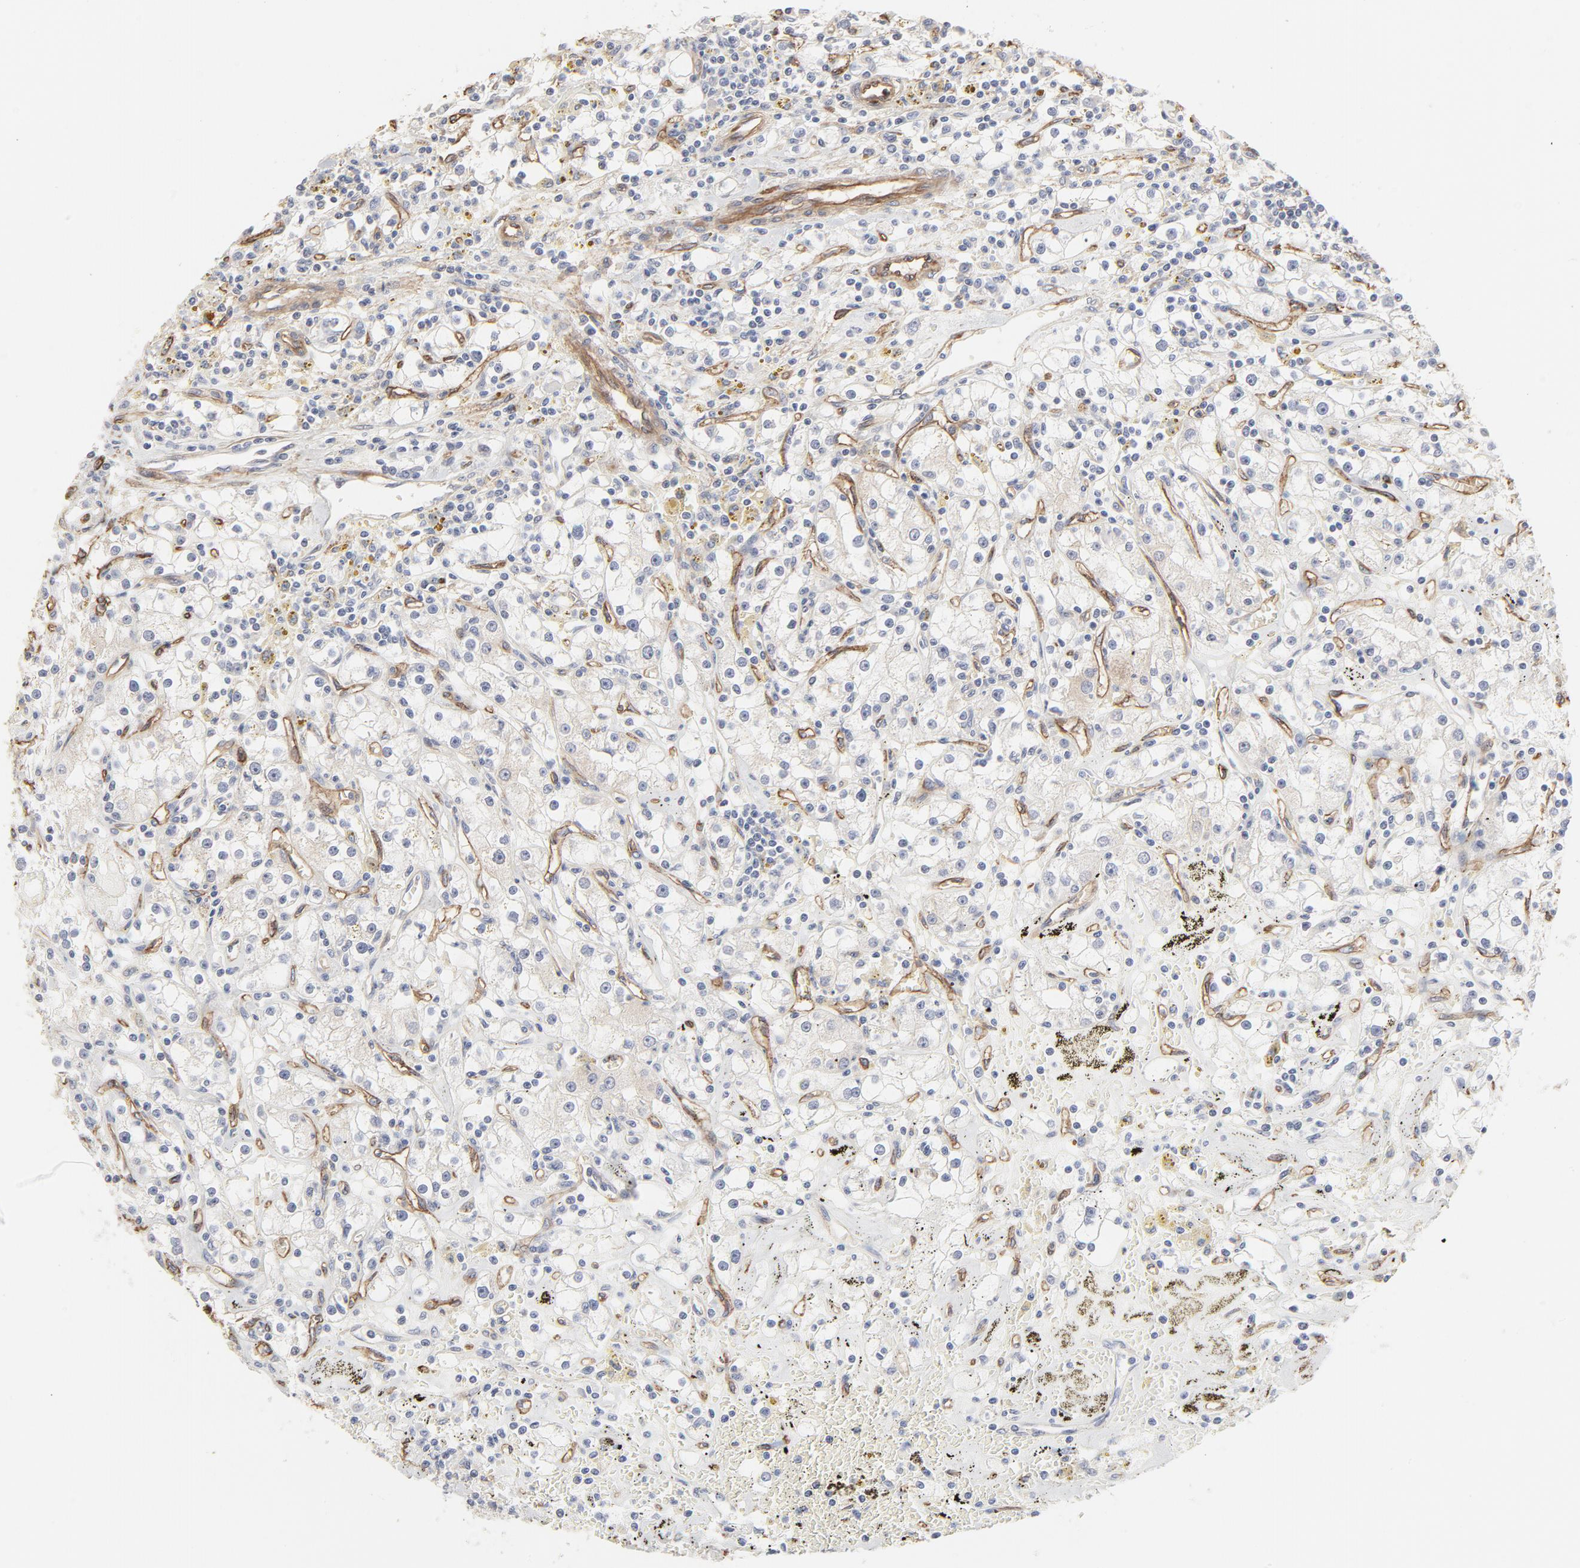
{"staining": {"intensity": "negative", "quantity": "none", "location": "none"}, "tissue": "renal cancer", "cell_type": "Tumor cells", "image_type": "cancer", "snomed": [{"axis": "morphology", "description": "Adenocarcinoma, NOS"}, {"axis": "topography", "description": "Kidney"}], "caption": "Immunohistochemistry (IHC) histopathology image of neoplastic tissue: renal adenocarcinoma stained with DAB shows no significant protein staining in tumor cells. Nuclei are stained in blue.", "gene": "MAGED4", "patient": {"sex": "male", "age": 56}}